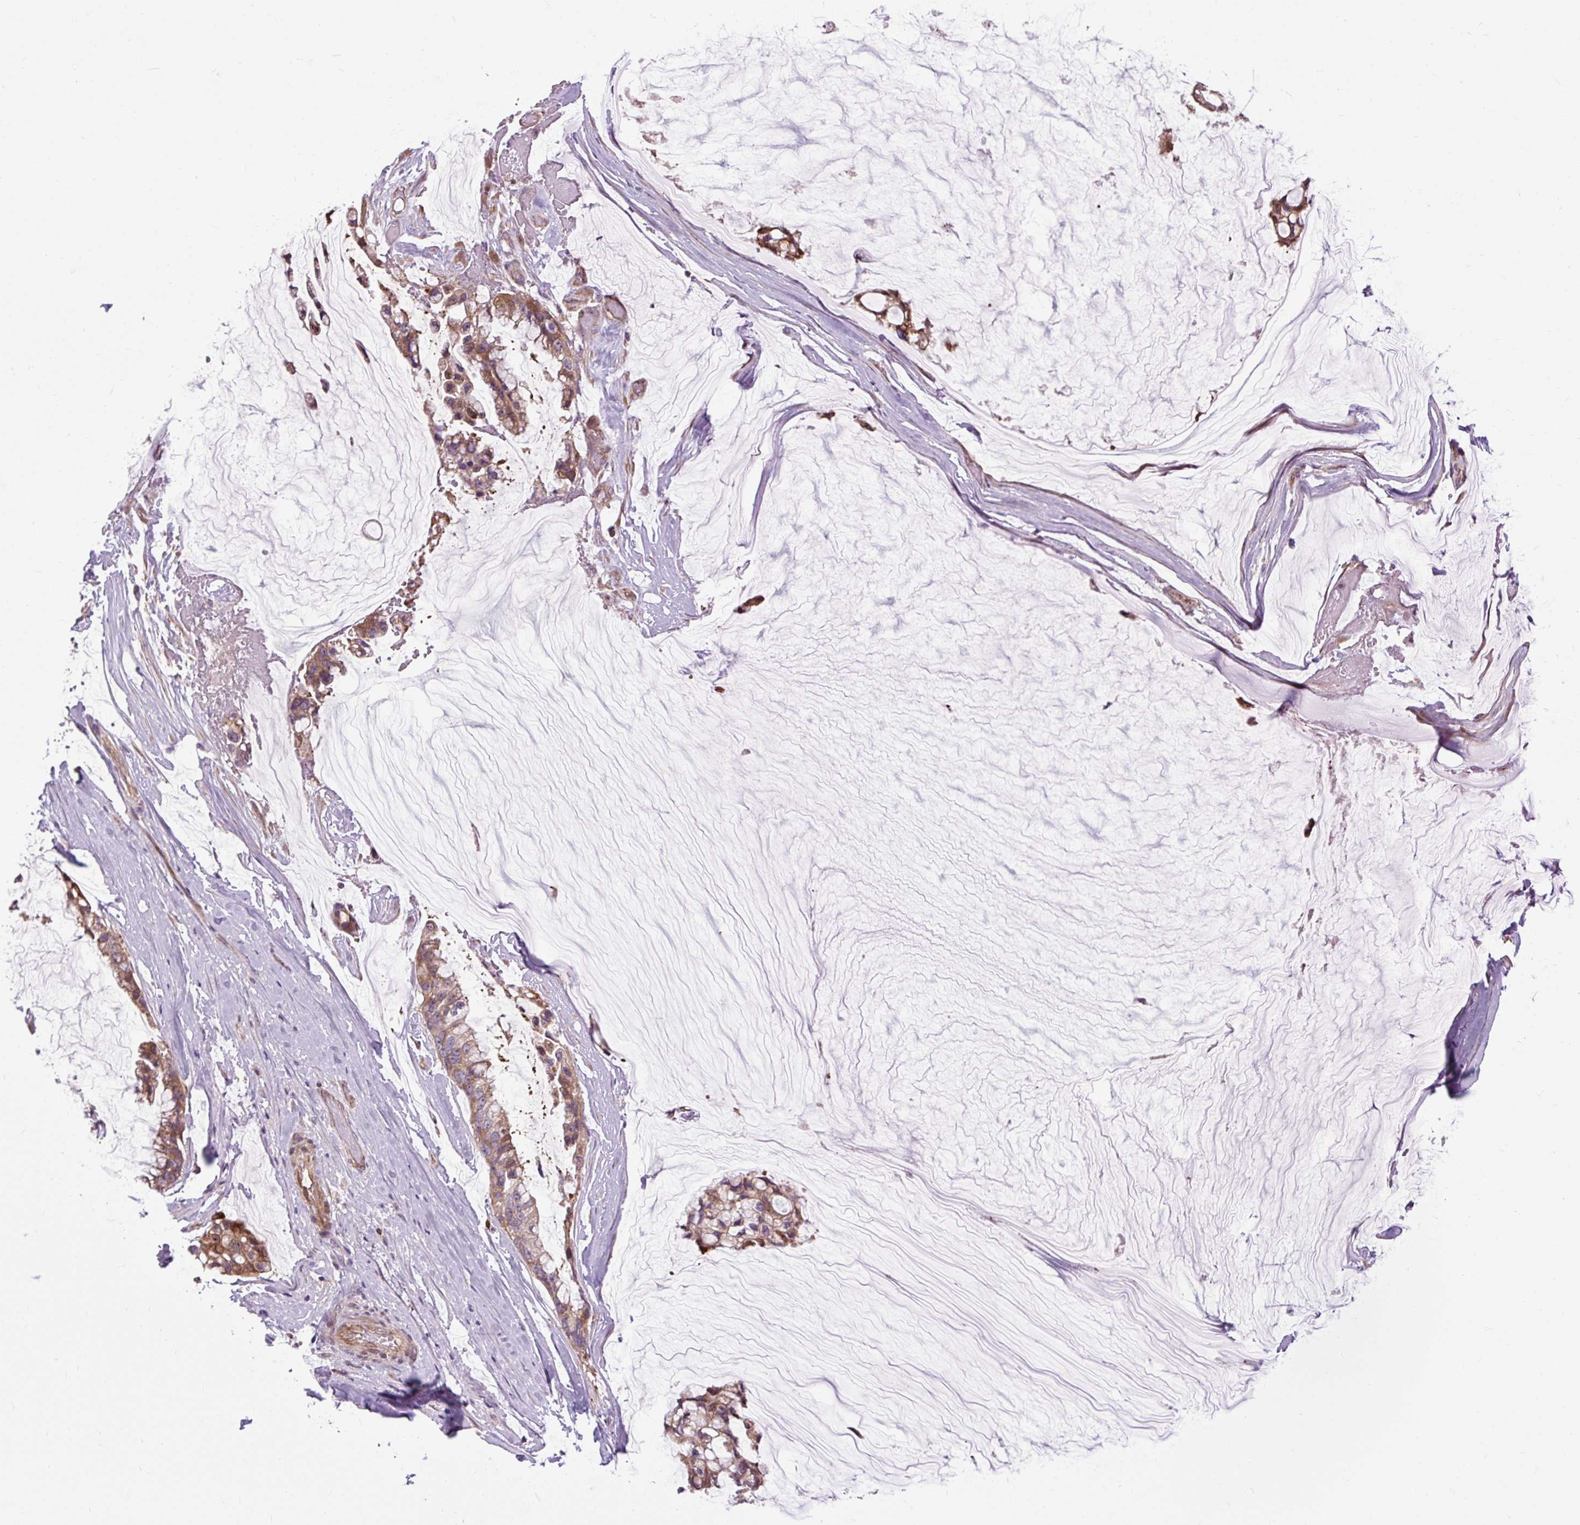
{"staining": {"intensity": "moderate", "quantity": ">75%", "location": "cytoplasmic/membranous"}, "tissue": "ovarian cancer", "cell_type": "Tumor cells", "image_type": "cancer", "snomed": [{"axis": "morphology", "description": "Cystadenocarcinoma, mucinous, NOS"}, {"axis": "topography", "description": "Ovary"}], "caption": "Ovarian cancer stained with immunohistochemistry displays moderate cytoplasmic/membranous staining in about >75% of tumor cells. Immunohistochemistry (ihc) stains the protein of interest in brown and the nuclei are stained blue.", "gene": "FLRT1", "patient": {"sex": "female", "age": 39}}